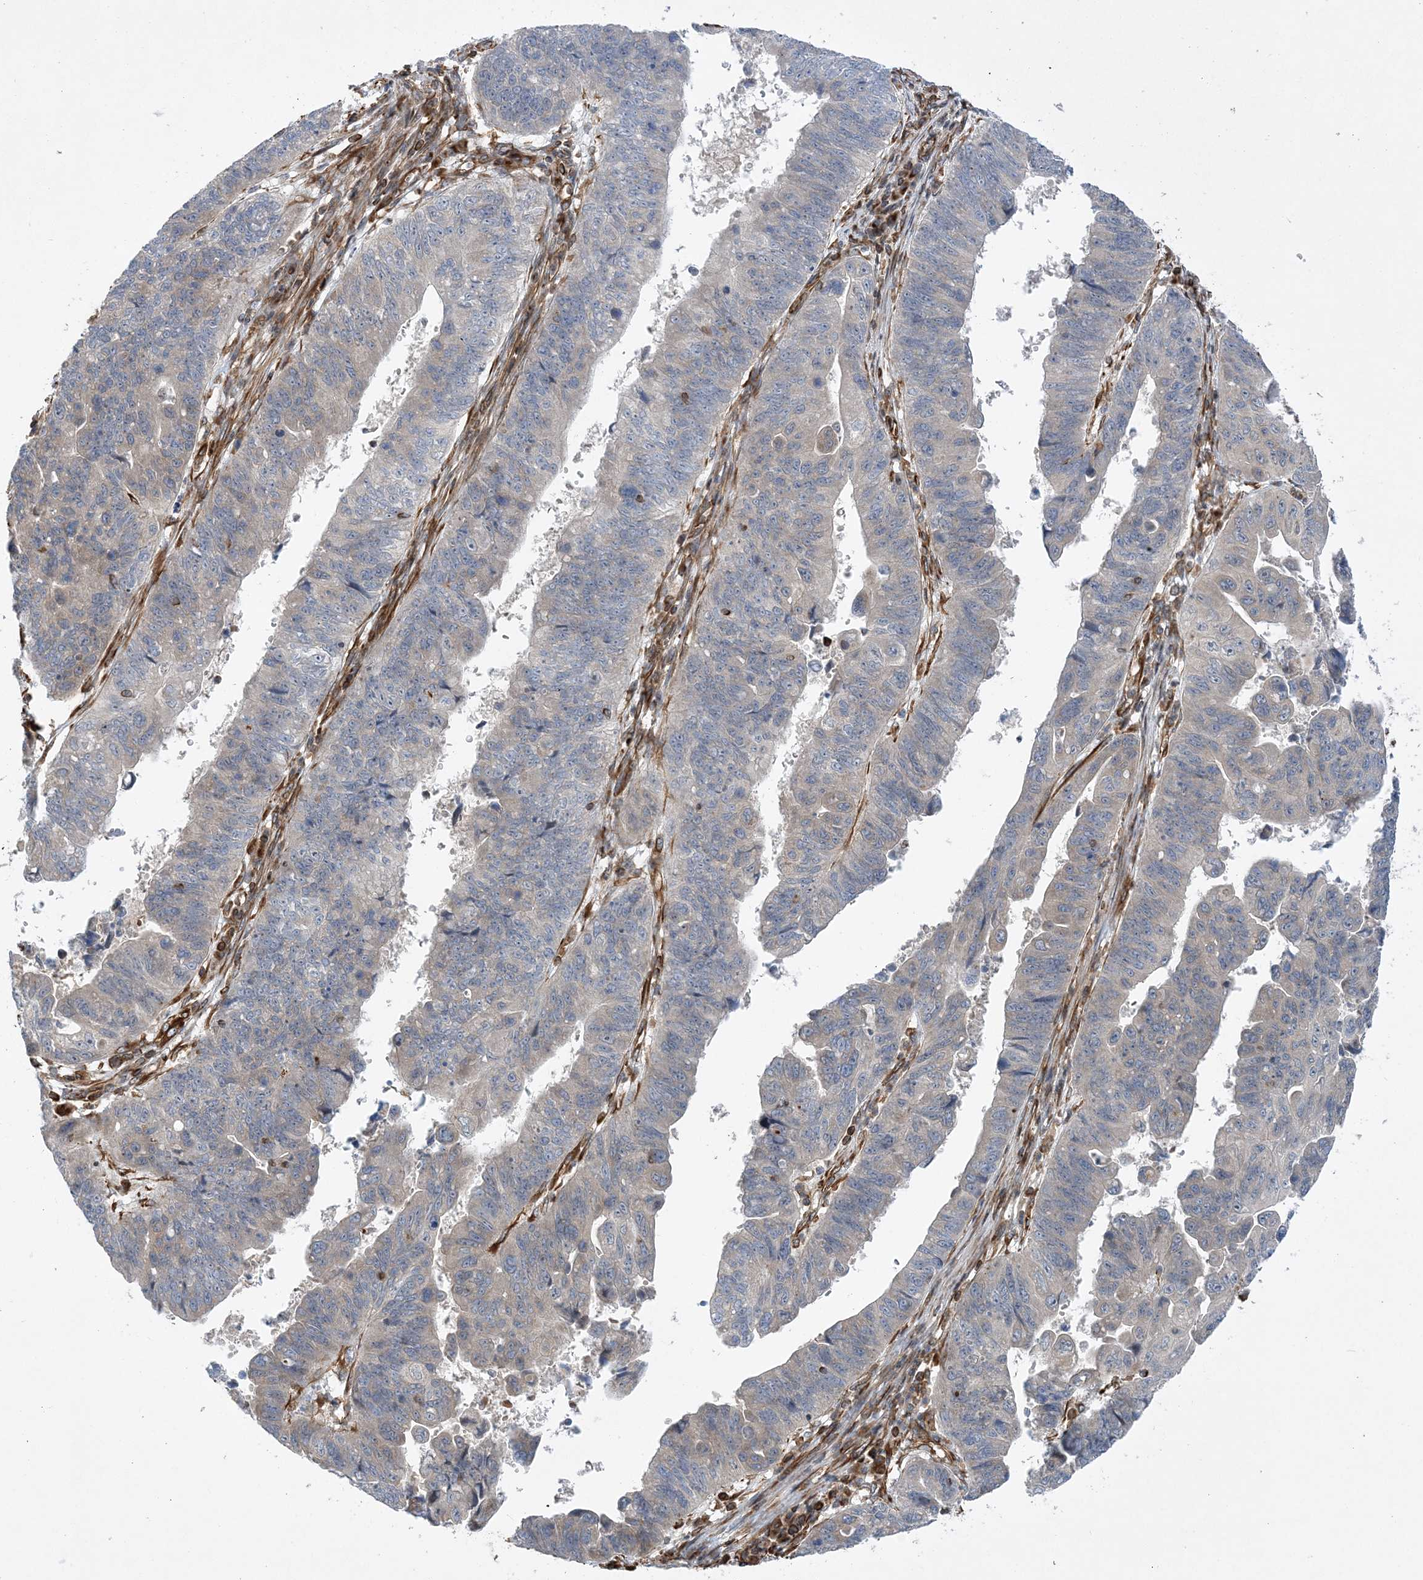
{"staining": {"intensity": "negative", "quantity": "none", "location": "none"}, "tissue": "stomach cancer", "cell_type": "Tumor cells", "image_type": "cancer", "snomed": [{"axis": "morphology", "description": "Adenocarcinoma, NOS"}, {"axis": "topography", "description": "Stomach"}], "caption": "A high-resolution photomicrograph shows IHC staining of stomach cancer, which shows no significant positivity in tumor cells.", "gene": "FAM114A2", "patient": {"sex": "male", "age": 59}}